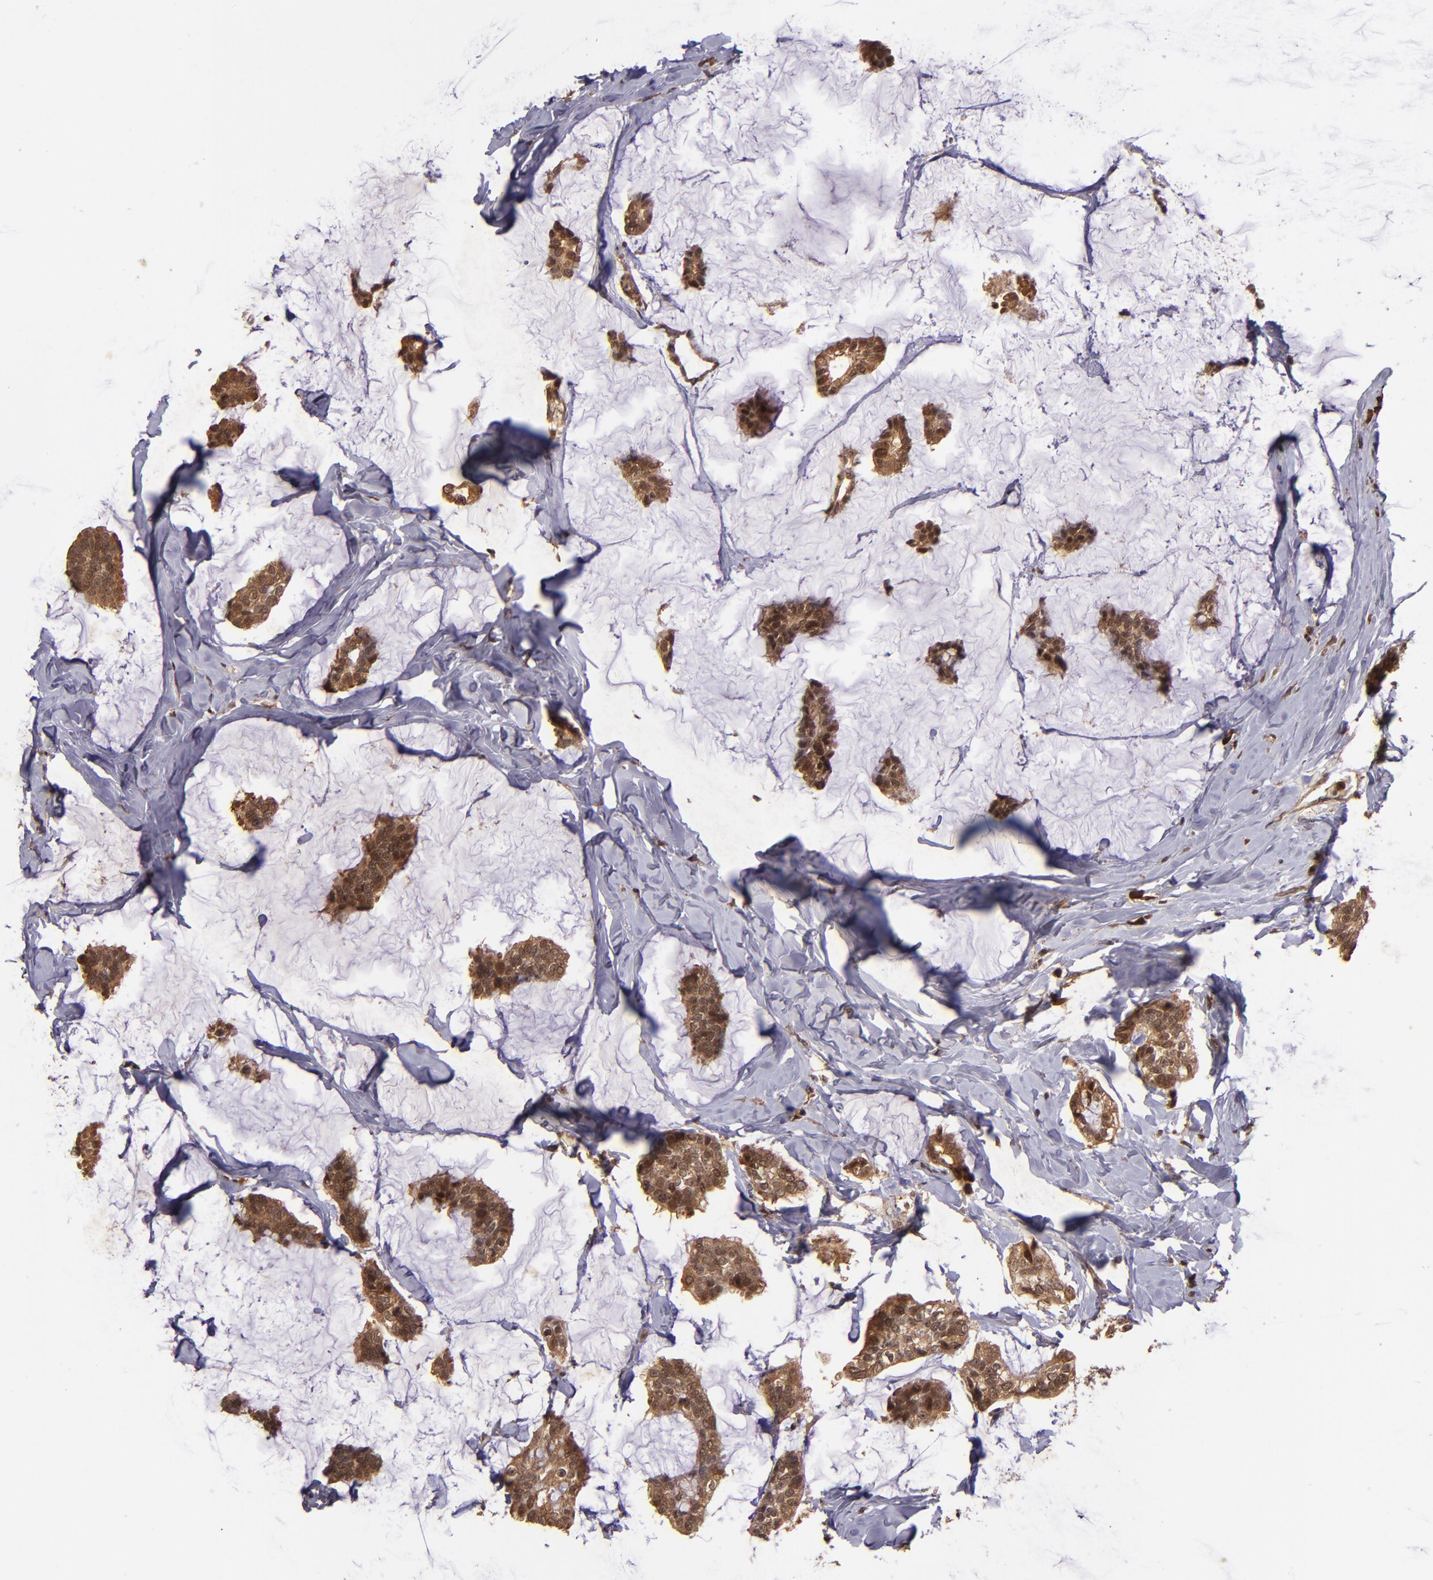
{"staining": {"intensity": "strong", "quantity": ">75%", "location": "cytoplasmic/membranous,nuclear"}, "tissue": "breast cancer", "cell_type": "Tumor cells", "image_type": "cancer", "snomed": [{"axis": "morphology", "description": "Duct carcinoma"}, {"axis": "topography", "description": "Breast"}], "caption": "A photomicrograph of breast invasive ductal carcinoma stained for a protein displays strong cytoplasmic/membranous and nuclear brown staining in tumor cells. (DAB IHC with brightfield microscopy, high magnification).", "gene": "RIOK3", "patient": {"sex": "female", "age": 93}}